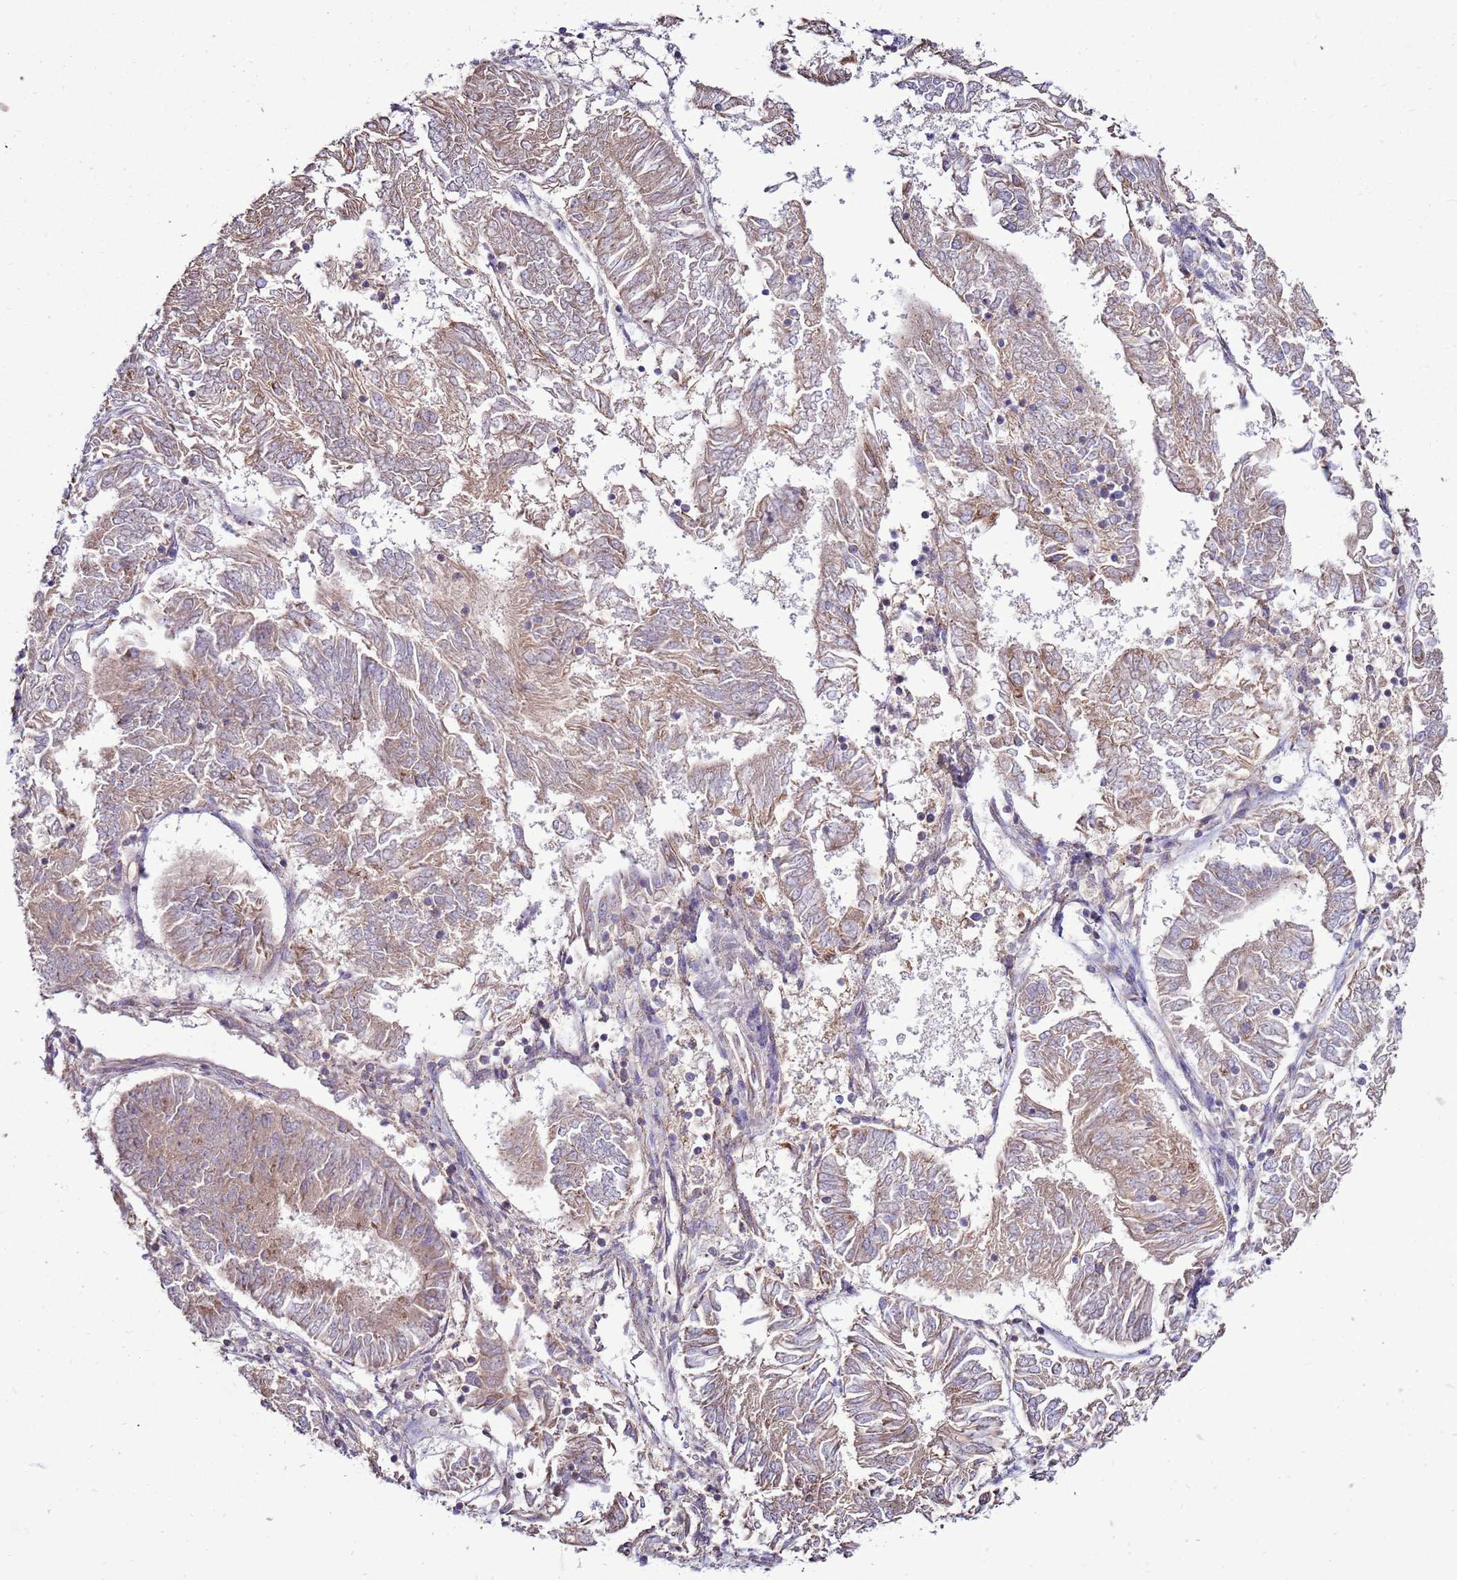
{"staining": {"intensity": "weak", "quantity": ">75%", "location": "cytoplasmic/membranous"}, "tissue": "endometrial cancer", "cell_type": "Tumor cells", "image_type": "cancer", "snomed": [{"axis": "morphology", "description": "Adenocarcinoma, NOS"}, {"axis": "topography", "description": "Endometrium"}], "caption": "An IHC micrograph of neoplastic tissue is shown. Protein staining in brown highlights weak cytoplasmic/membranous positivity in adenocarcinoma (endometrial) within tumor cells.", "gene": "TRAPPC4", "patient": {"sex": "female", "age": 58}}